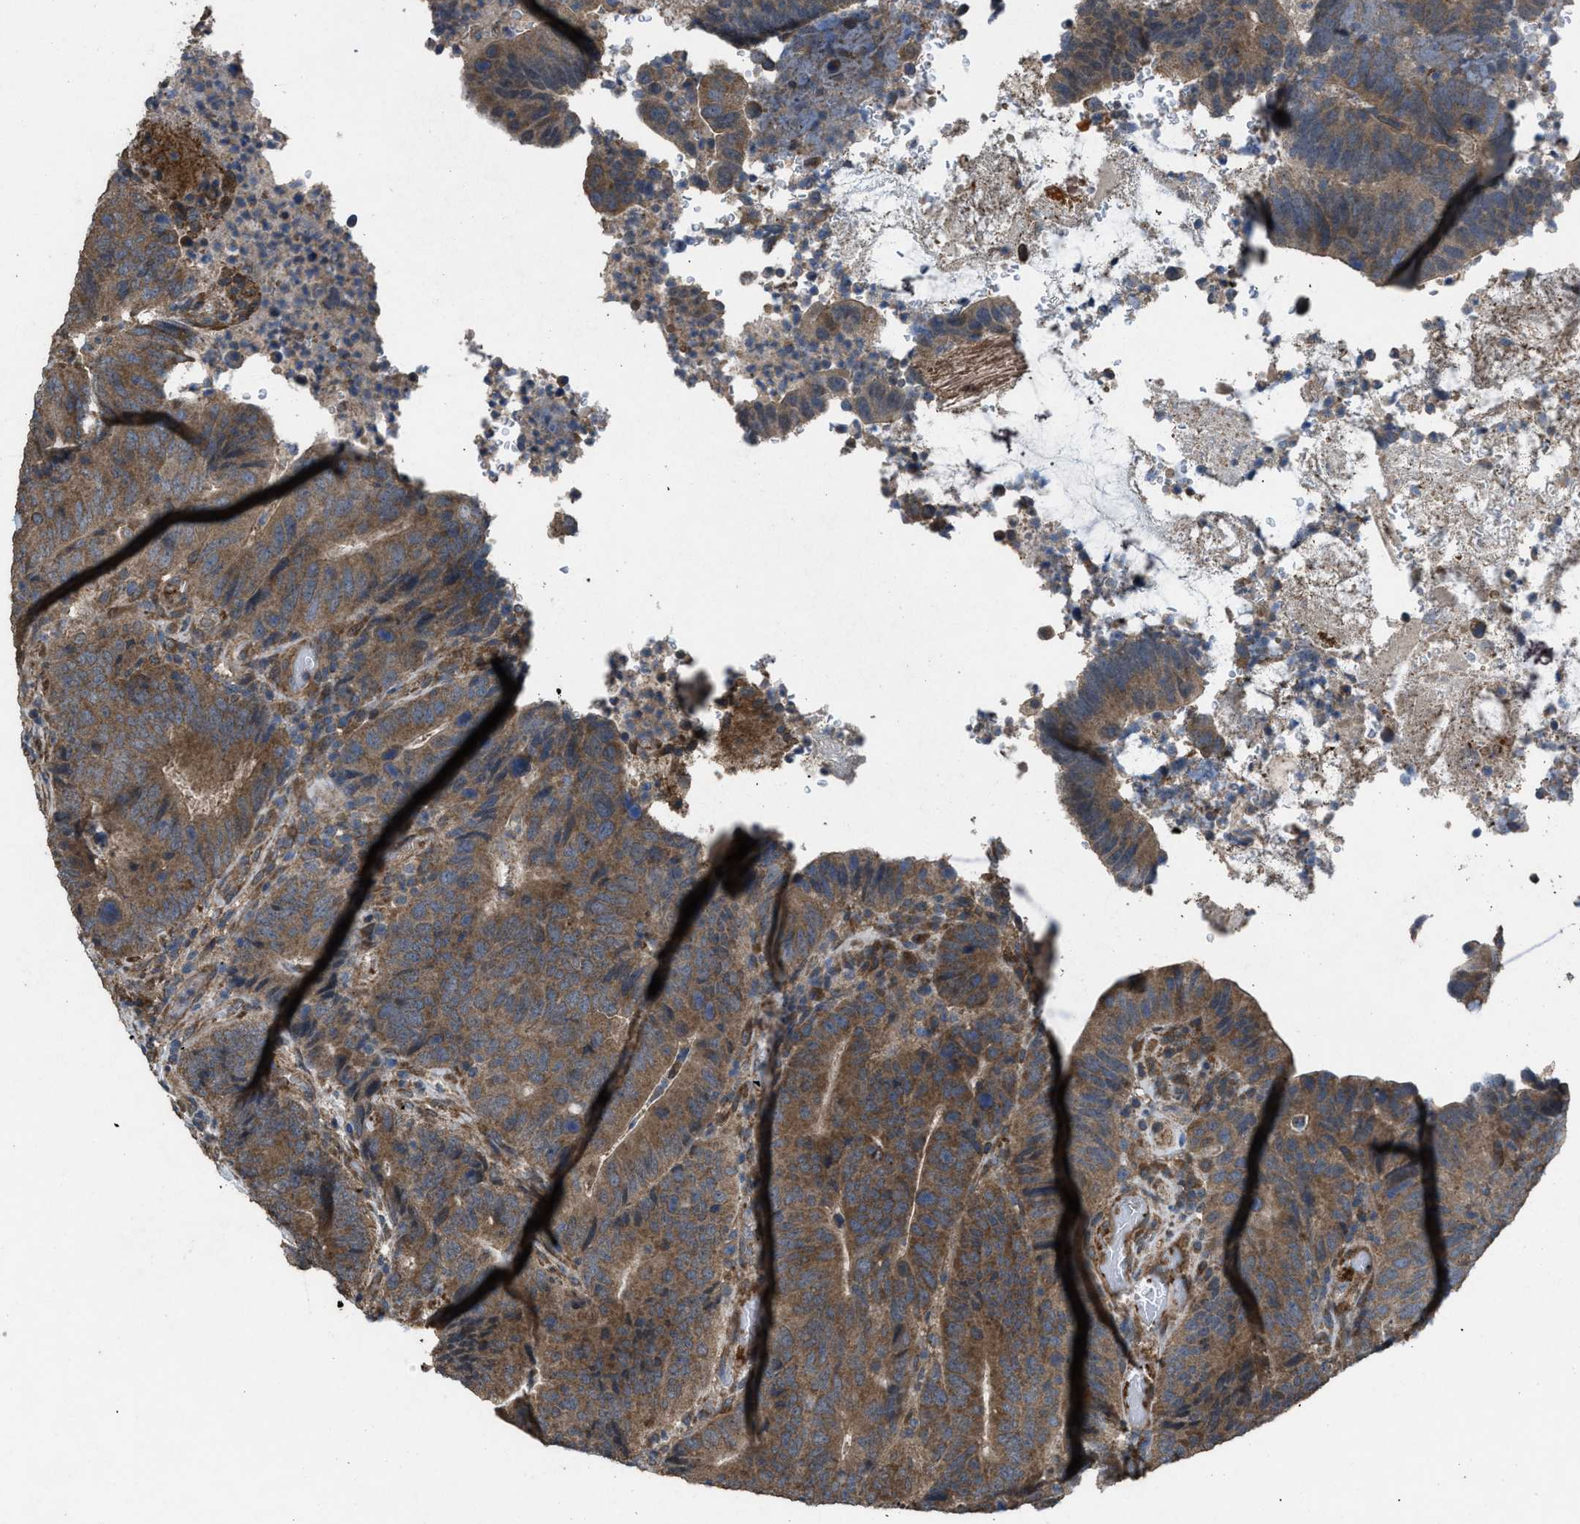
{"staining": {"intensity": "moderate", "quantity": ">75%", "location": "cytoplasmic/membranous"}, "tissue": "colorectal cancer", "cell_type": "Tumor cells", "image_type": "cancer", "snomed": [{"axis": "morphology", "description": "Adenocarcinoma, NOS"}, {"axis": "topography", "description": "Colon"}], "caption": "Protein analysis of colorectal adenocarcinoma tissue demonstrates moderate cytoplasmic/membranous staining in about >75% of tumor cells. The protein is stained brown, and the nuclei are stained in blue (DAB IHC with brightfield microscopy, high magnification).", "gene": "ARL6", "patient": {"sex": "male", "age": 56}}